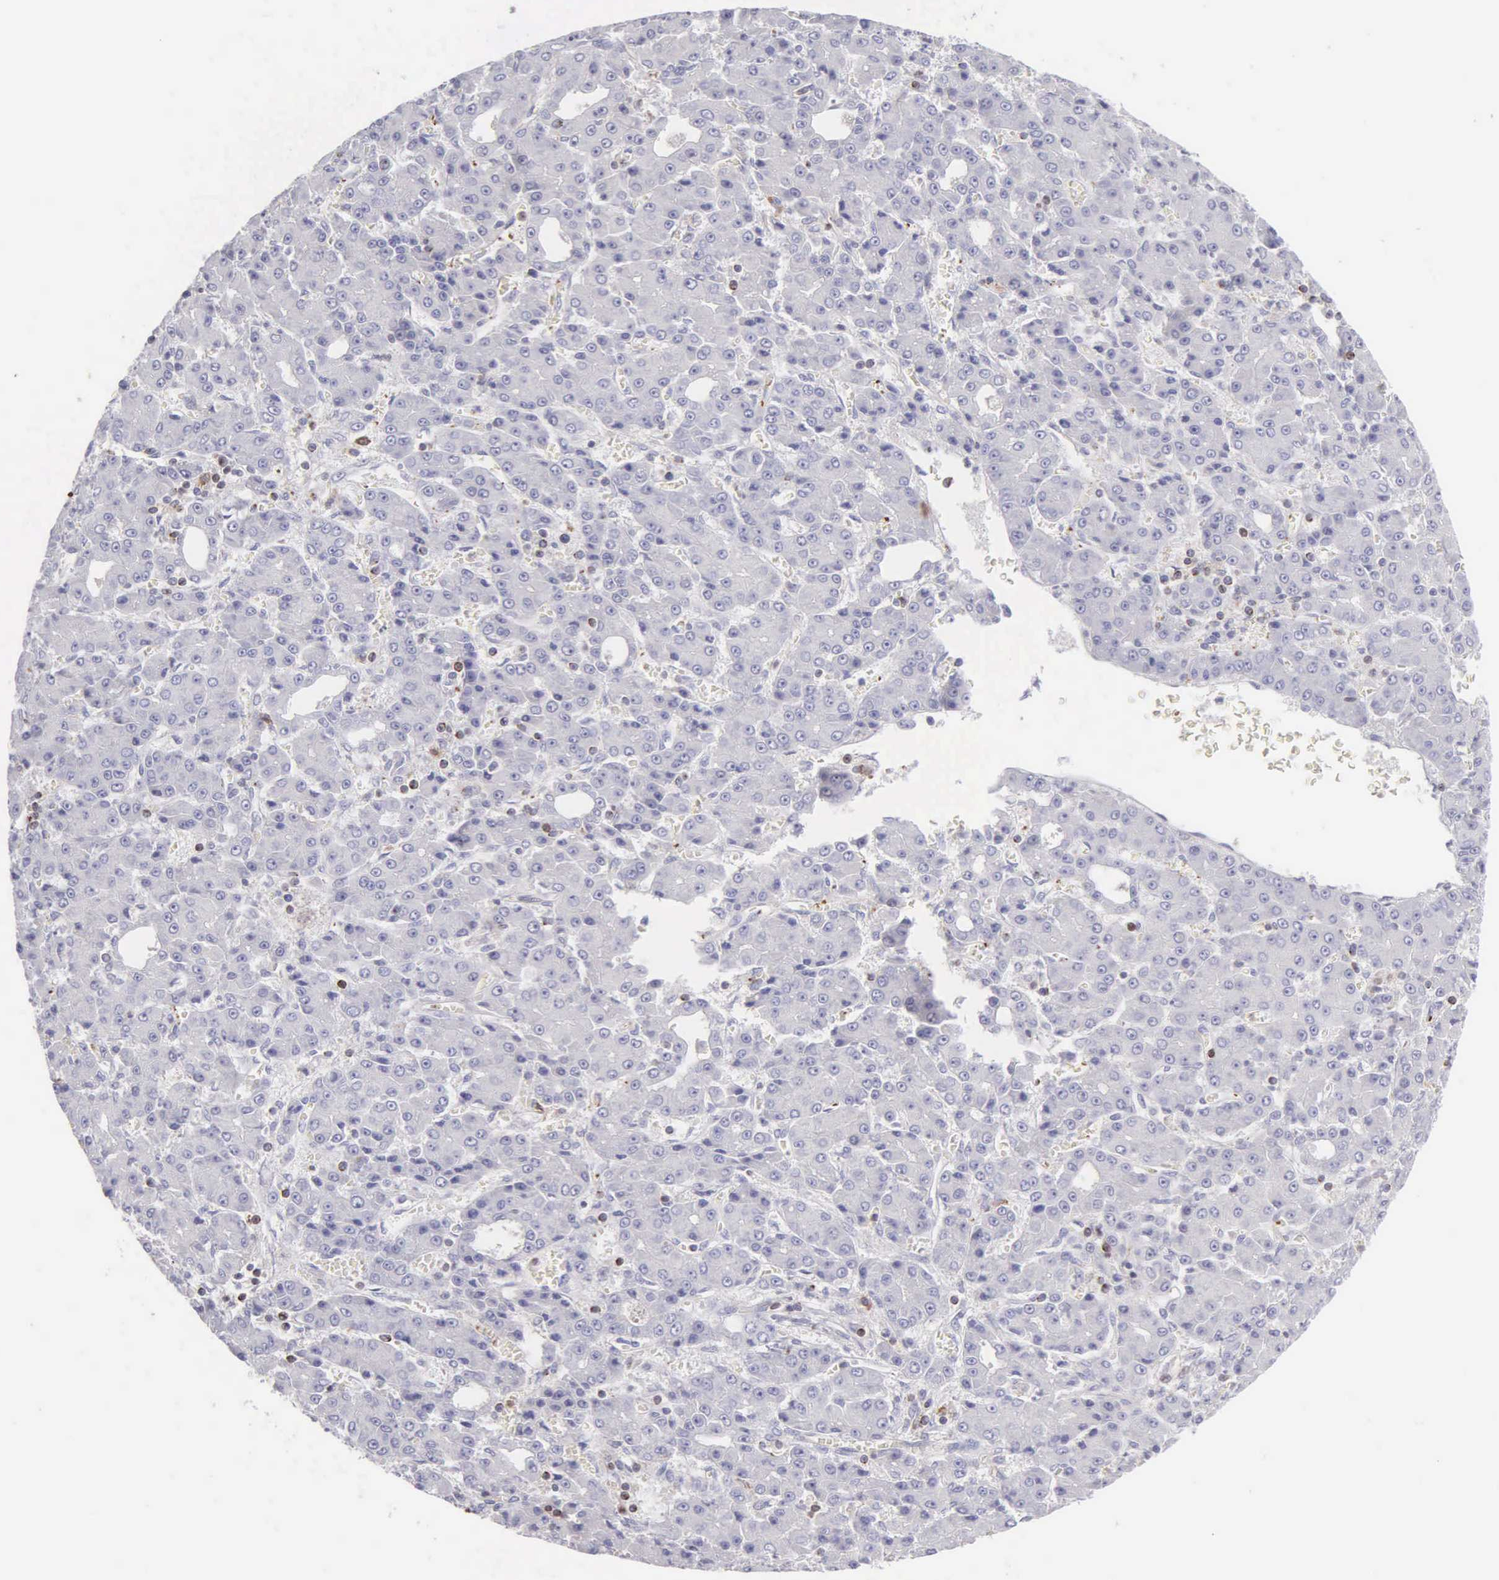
{"staining": {"intensity": "negative", "quantity": "none", "location": "none"}, "tissue": "liver cancer", "cell_type": "Tumor cells", "image_type": "cancer", "snomed": [{"axis": "morphology", "description": "Carcinoma, Hepatocellular, NOS"}, {"axis": "topography", "description": "Liver"}], "caption": "DAB immunohistochemical staining of hepatocellular carcinoma (liver) shows no significant positivity in tumor cells.", "gene": "SRGN", "patient": {"sex": "male", "age": 69}}